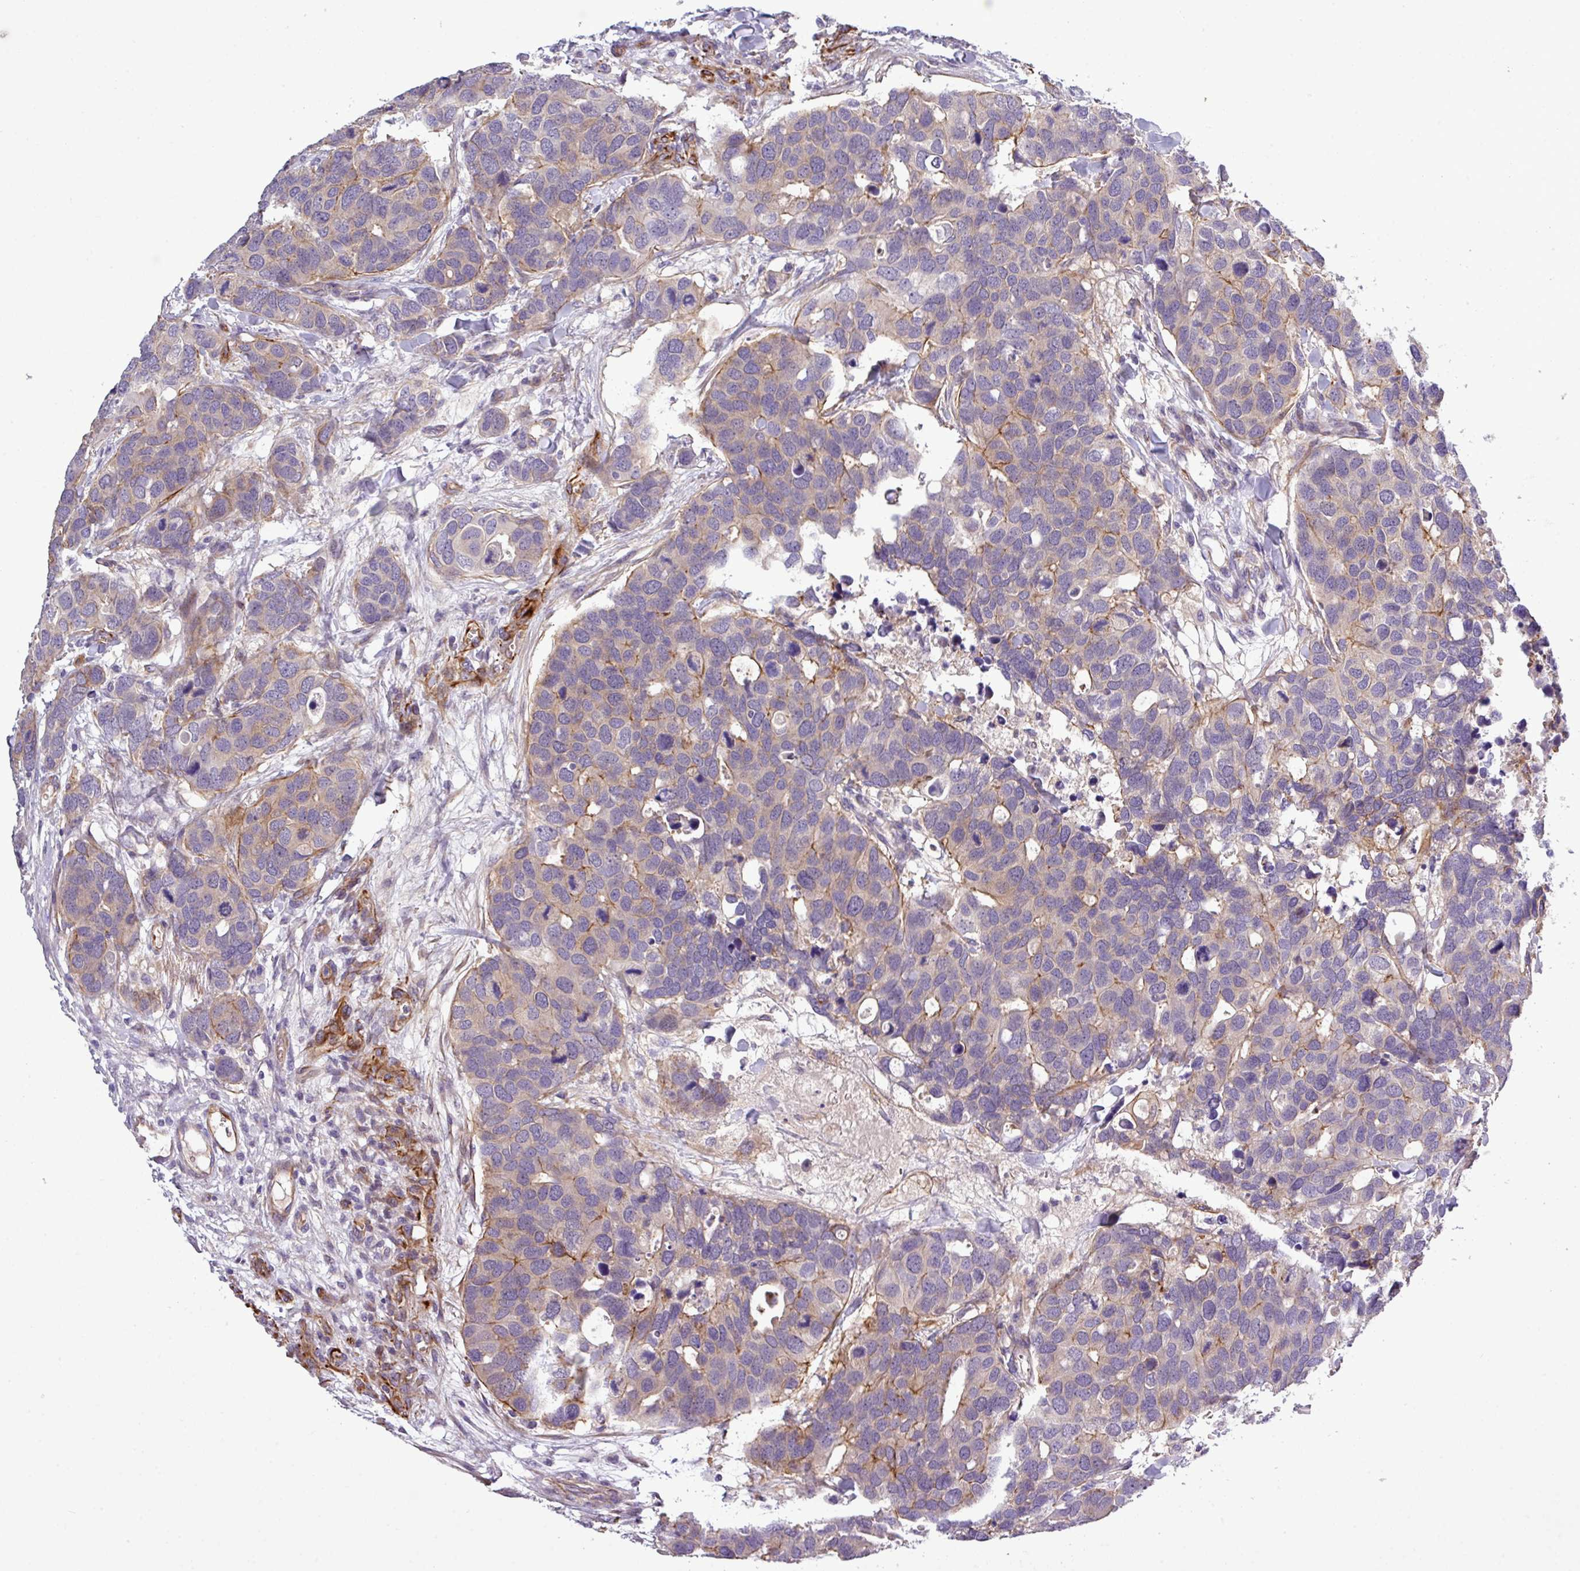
{"staining": {"intensity": "negative", "quantity": "none", "location": "none"}, "tissue": "breast cancer", "cell_type": "Tumor cells", "image_type": "cancer", "snomed": [{"axis": "morphology", "description": "Duct carcinoma"}, {"axis": "topography", "description": "Breast"}], "caption": "A high-resolution histopathology image shows IHC staining of infiltrating ductal carcinoma (breast), which displays no significant staining in tumor cells.", "gene": "PARD6A", "patient": {"sex": "female", "age": 83}}